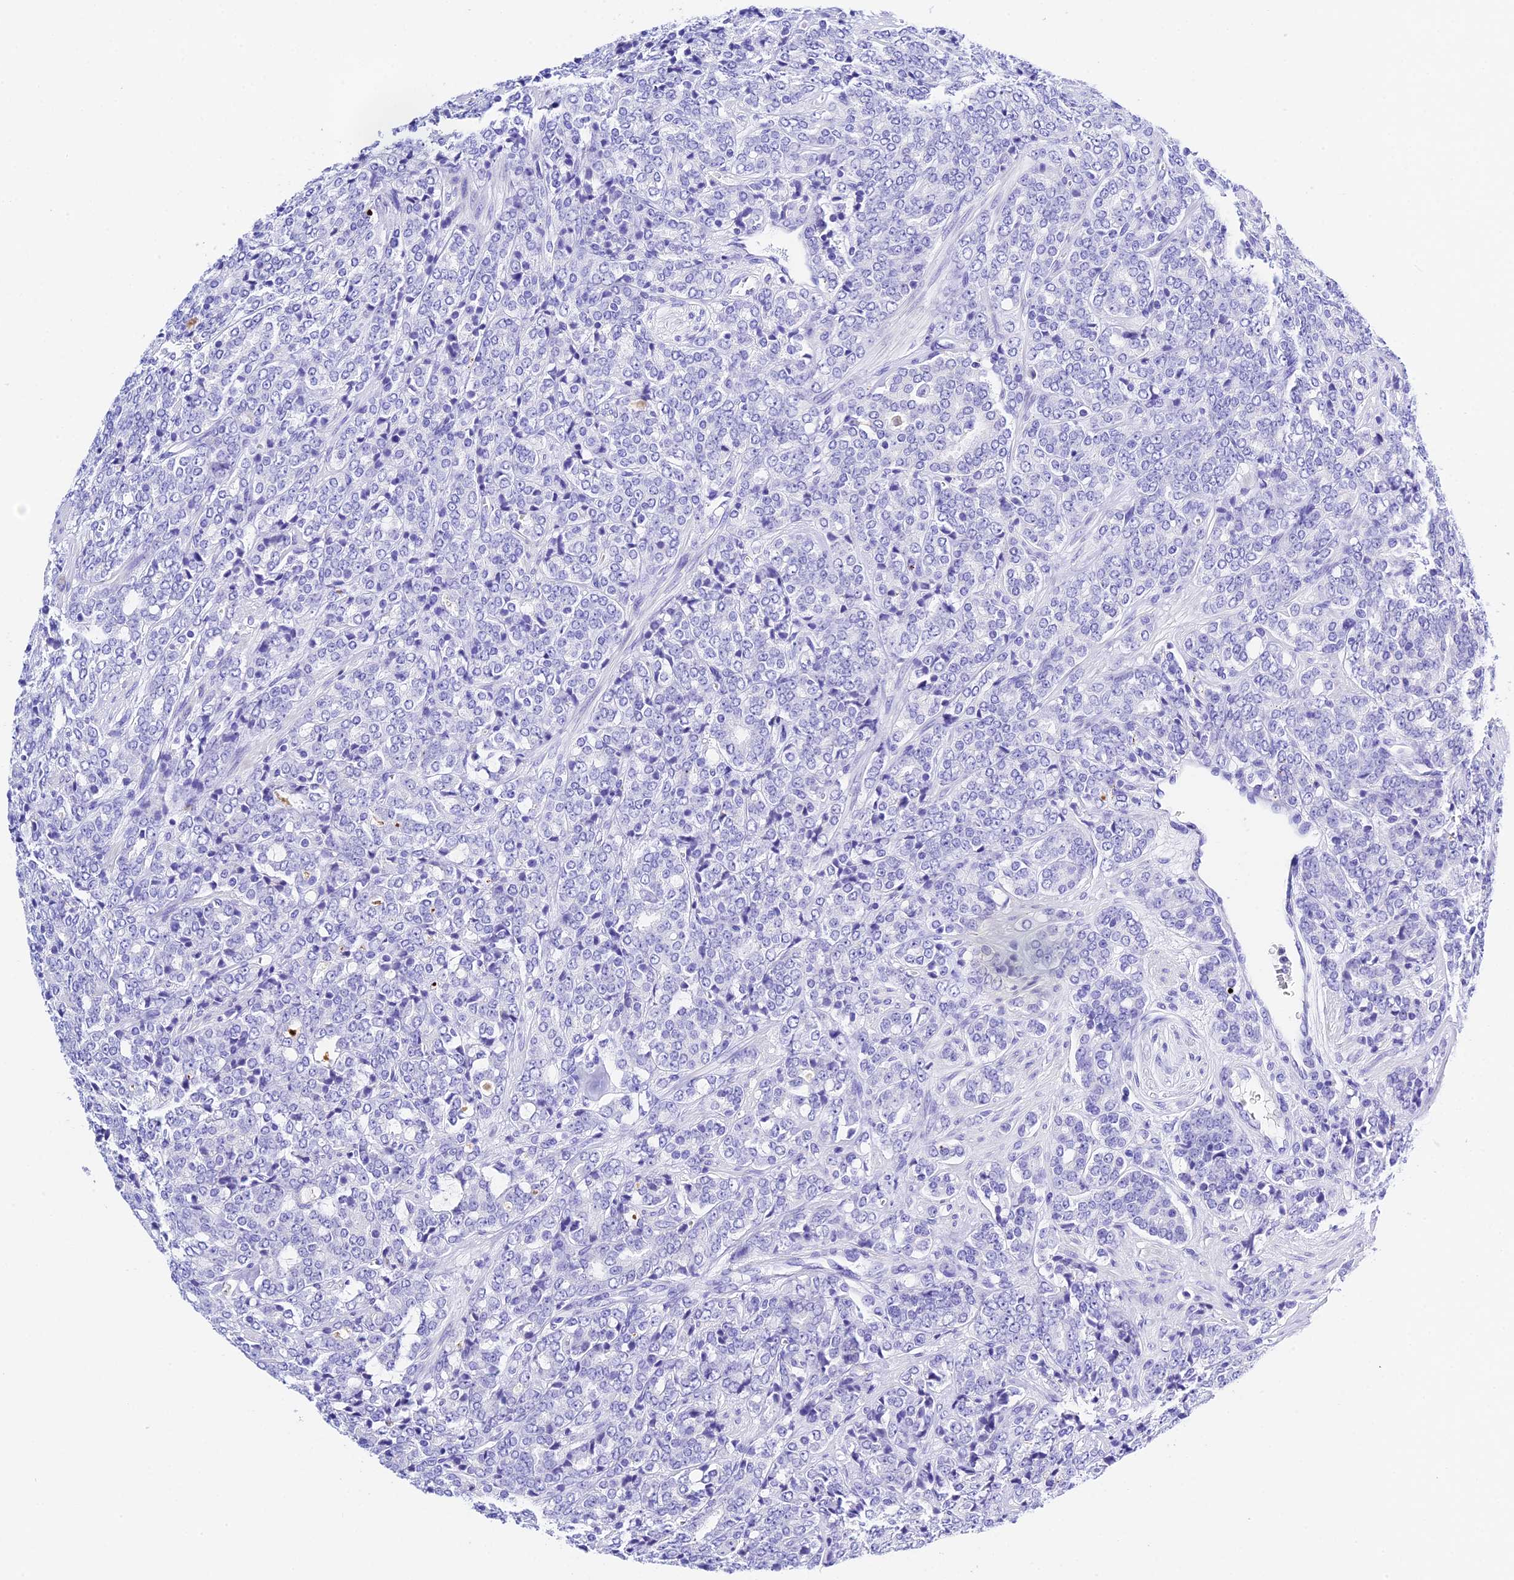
{"staining": {"intensity": "negative", "quantity": "none", "location": "none"}, "tissue": "prostate cancer", "cell_type": "Tumor cells", "image_type": "cancer", "snomed": [{"axis": "morphology", "description": "Adenocarcinoma, High grade"}, {"axis": "topography", "description": "Prostate"}], "caption": "High magnification brightfield microscopy of adenocarcinoma (high-grade) (prostate) stained with DAB (3,3'-diaminobenzidine) (brown) and counterstained with hematoxylin (blue): tumor cells show no significant staining.", "gene": "PSG11", "patient": {"sex": "male", "age": 62}}